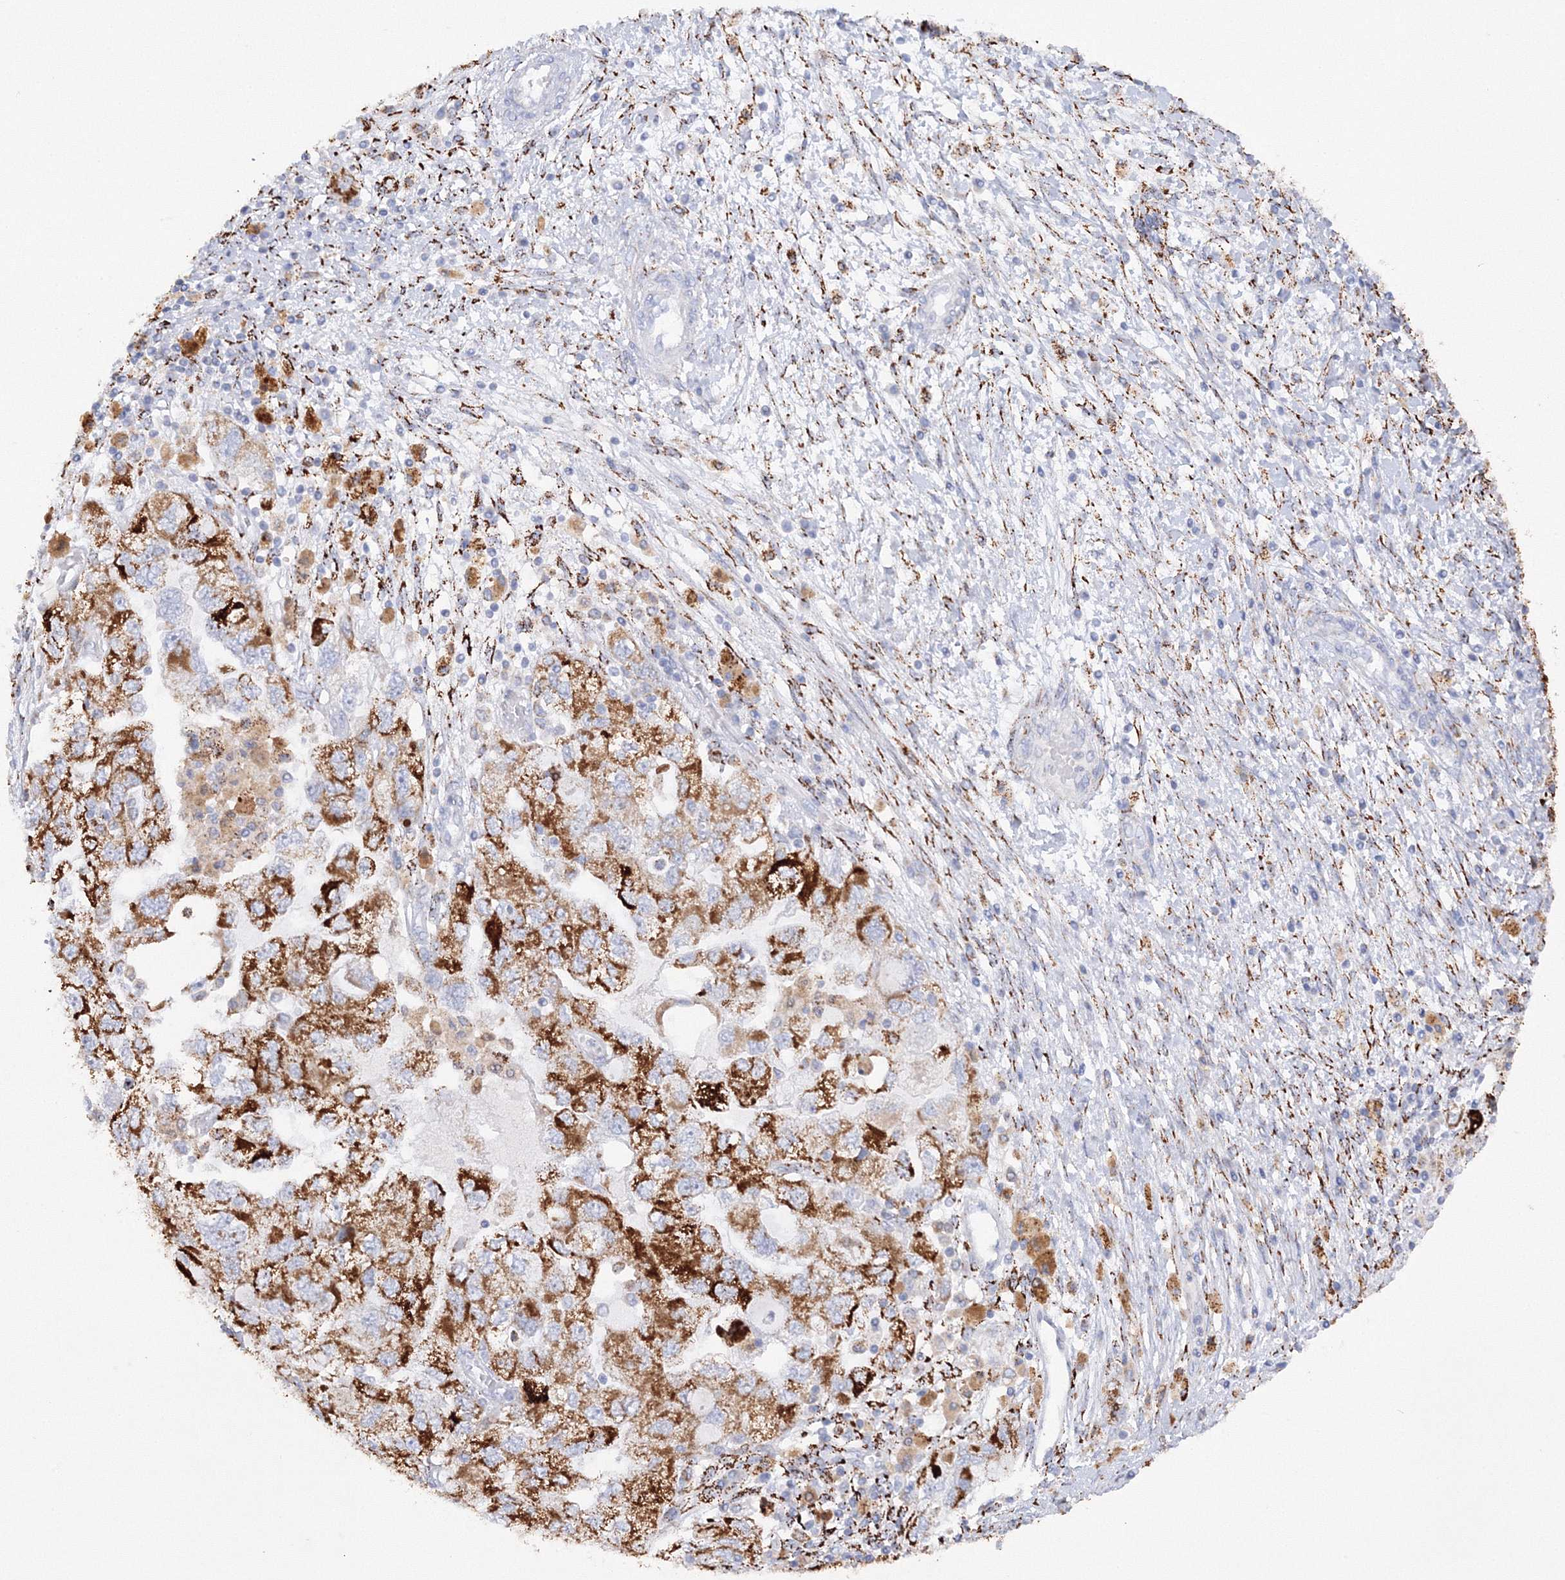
{"staining": {"intensity": "strong", "quantity": "25%-75%", "location": "cytoplasmic/membranous"}, "tissue": "ovarian cancer", "cell_type": "Tumor cells", "image_type": "cancer", "snomed": [{"axis": "morphology", "description": "Carcinoma, NOS"}, {"axis": "morphology", "description": "Cystadenocarcinoma, serous, NOS"}, {"axis": "topography", "description": "Ovary"}], "caption": "DAB (3,3'-diaminobenzidine) immunohistochemical staining of ovarian carcinoma demonstrates strong cytoplasmic/membranous protein positivity in about 25%-75% of tumor cells. The protein is stained brown, and the nuclei are stained in blue (DAB IHC with brightfield microscopy, high magnification).", "gene": "MERTK", "patient": {"sex": "female", "age": 69}}